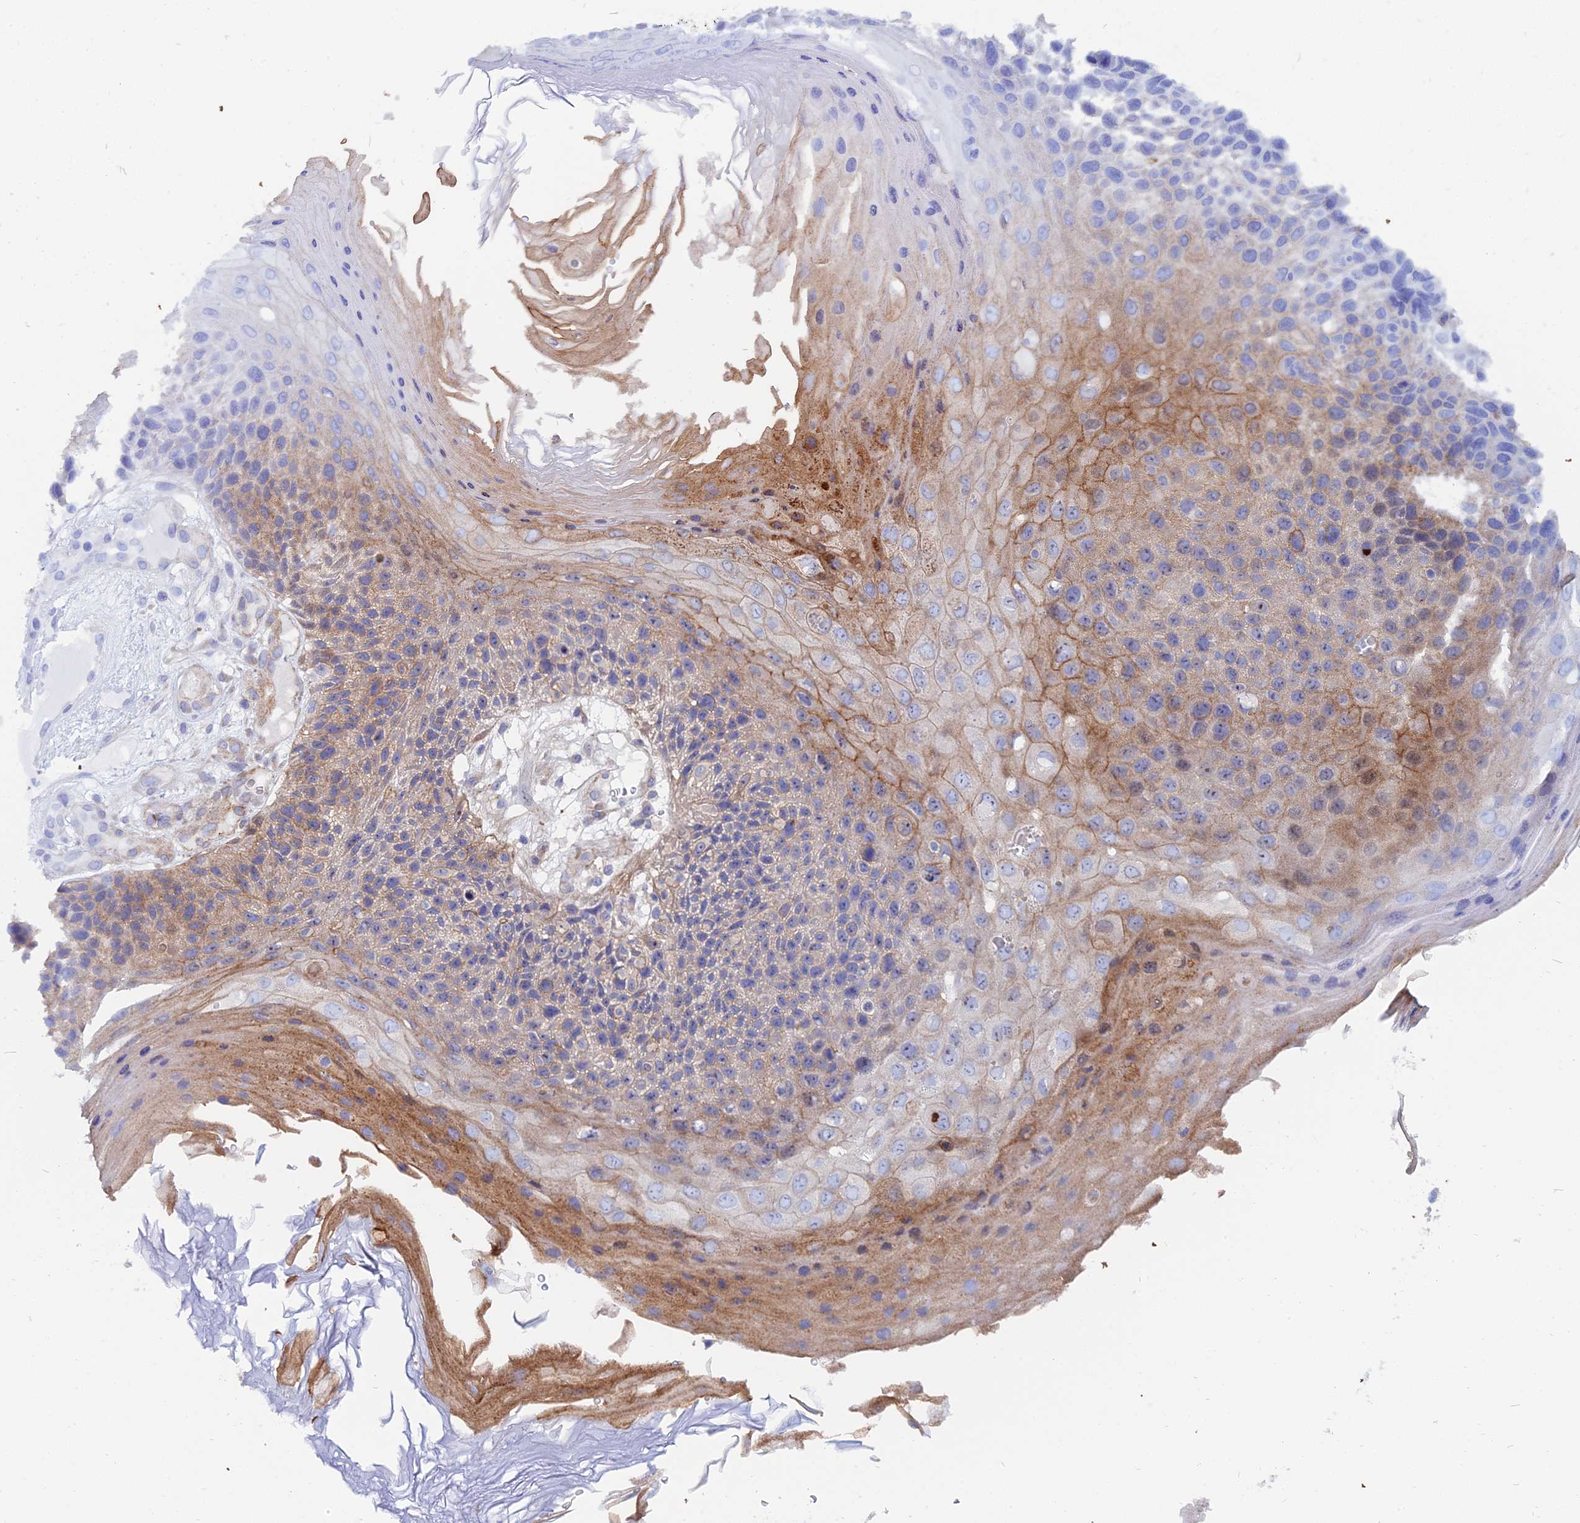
{"staining": {"intensity": "moderate", "quantity": "25%-75%", "location": "cytoplasmic/membranous"}, "tissue": "skin cancer", "cell_type": "Tumor cells", "image_type": "cancer", "snomed": [{"axis": "morphology", "description": "Squamous cell carcinoma, NOS"}, {"axis": "topography", "description": "Skin"}], "caption": "High-magnification brightfield microscopy of skin cancer stained with DAB (brown) and counterstained with hematoxylin (blue). tumor cells exhibit moderate cytoplasmic/membranous positivity is appreciated in about25%-75% of cells.", "gene": "TRIM43B", "patient": {"sex": "female", "age": 88}}